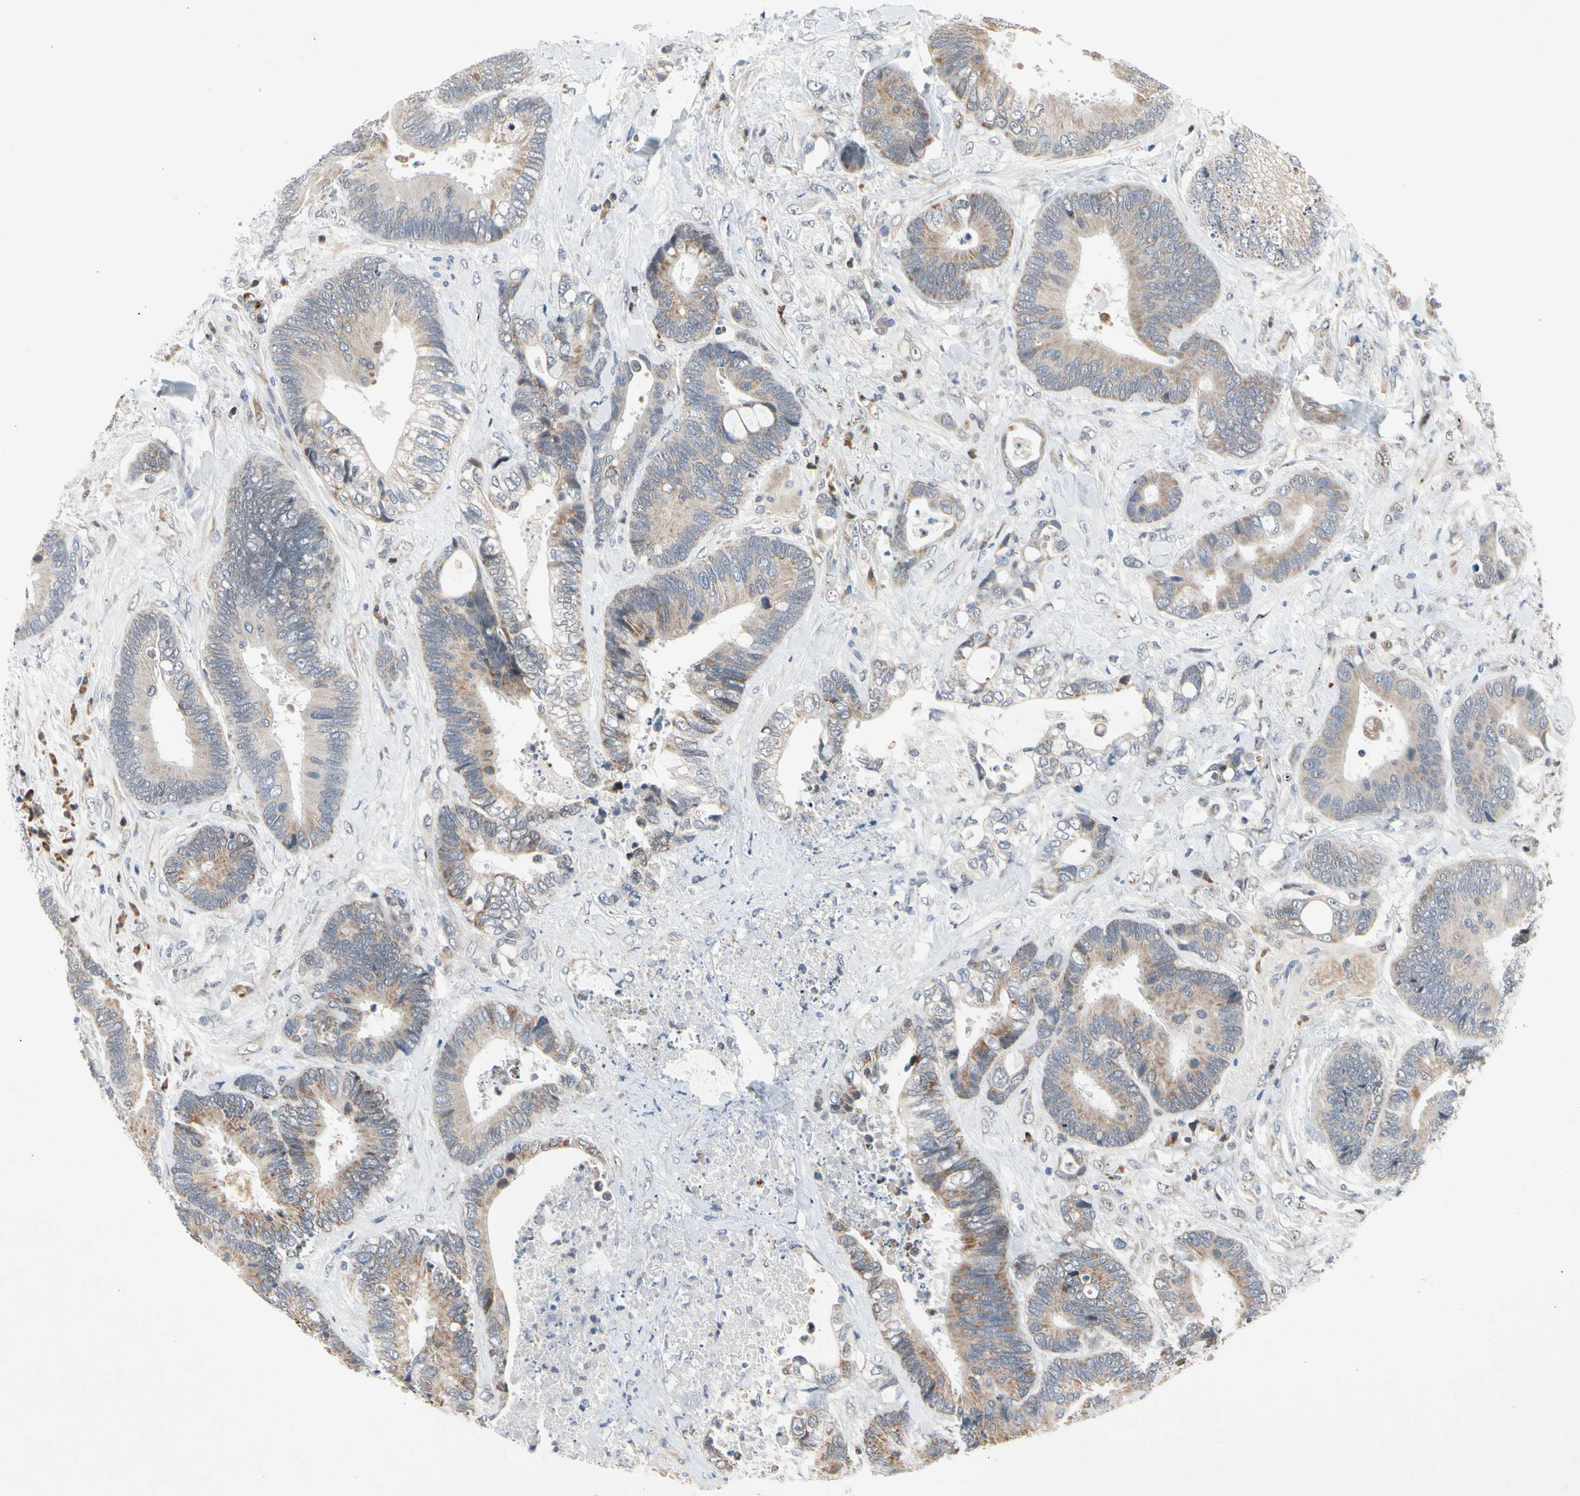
{"staining": {"intensity": "moderate", "quantity": ">75%", "location": "cytoplasmic/membranous"}, "tissue": "colorectal cancer", "cell_type": "Tumor cells", "image_type": "cancer", "snomed": [{"axis": "morphology", "description": "Adenocarcinoma, NOS"}, {"axis": "topography", "description": "Rectum"}], "caption": "This is a micrograph of immunohistochemistry (IHC) staining of colorectal cancer (adenocarcinoma), which shows moderate staining in the cytoplasmic/membranous of tumor cells.", "gene": "MARK1", "patient": {"sex": "male", "age": 55}}